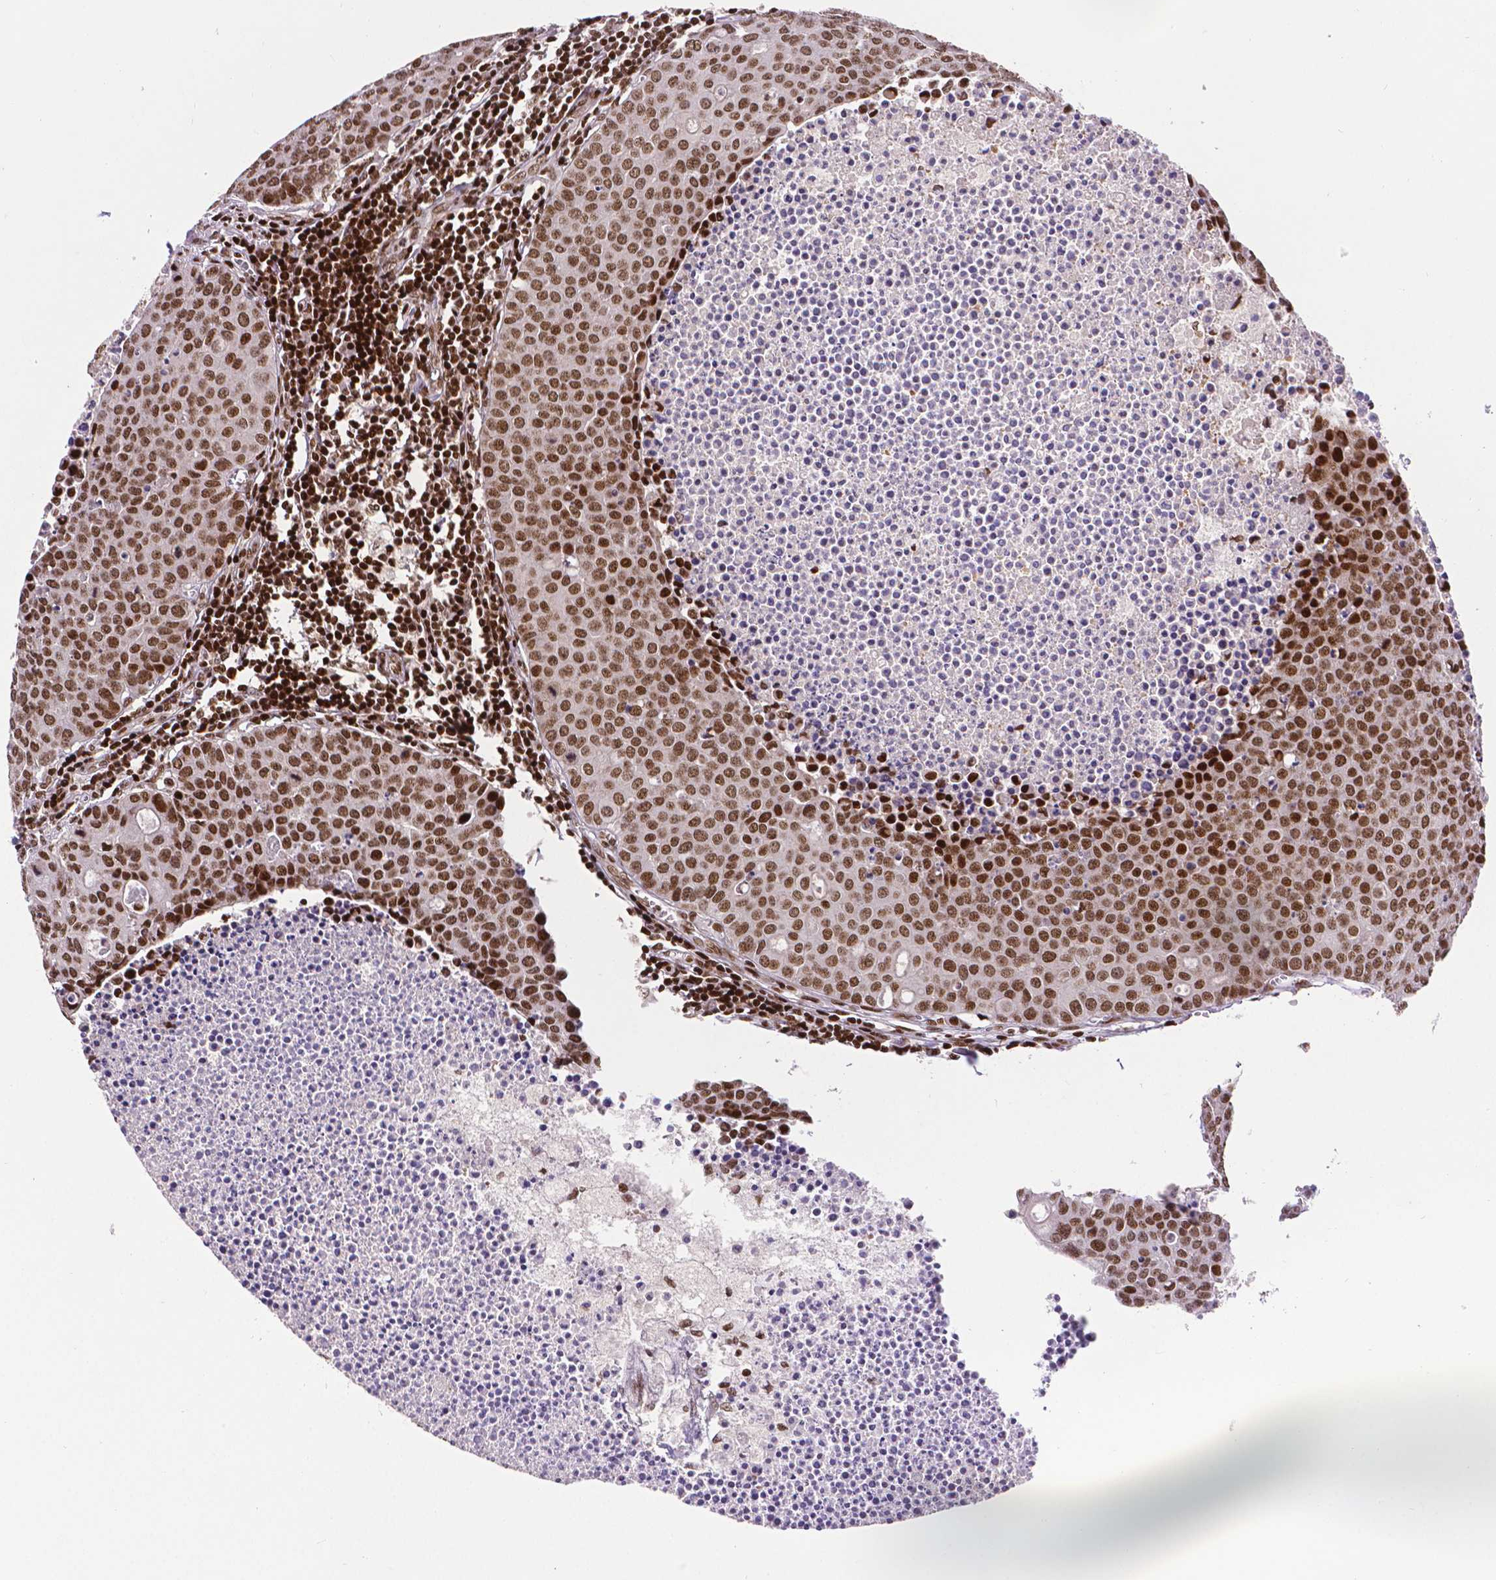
{"staining": {"intensity": "moderate", "quantity": ">75%", "location": "nuclear"}, "tissue": "carcinoid", "cell_type": "Tumor cells", "image_type": "cancer", "snomed": [{"axis": "morphology", "description": "Carcinoid, malignant, NOS"}, {"axis": "topography", "description": "Colon"}], "caption": "An image of malignant carcinoid stained for a protein reveals moderate nuclear brown staining in tumor cells.", "gene": "CTCF", "patient": {"sex": "male", "age": 81}}